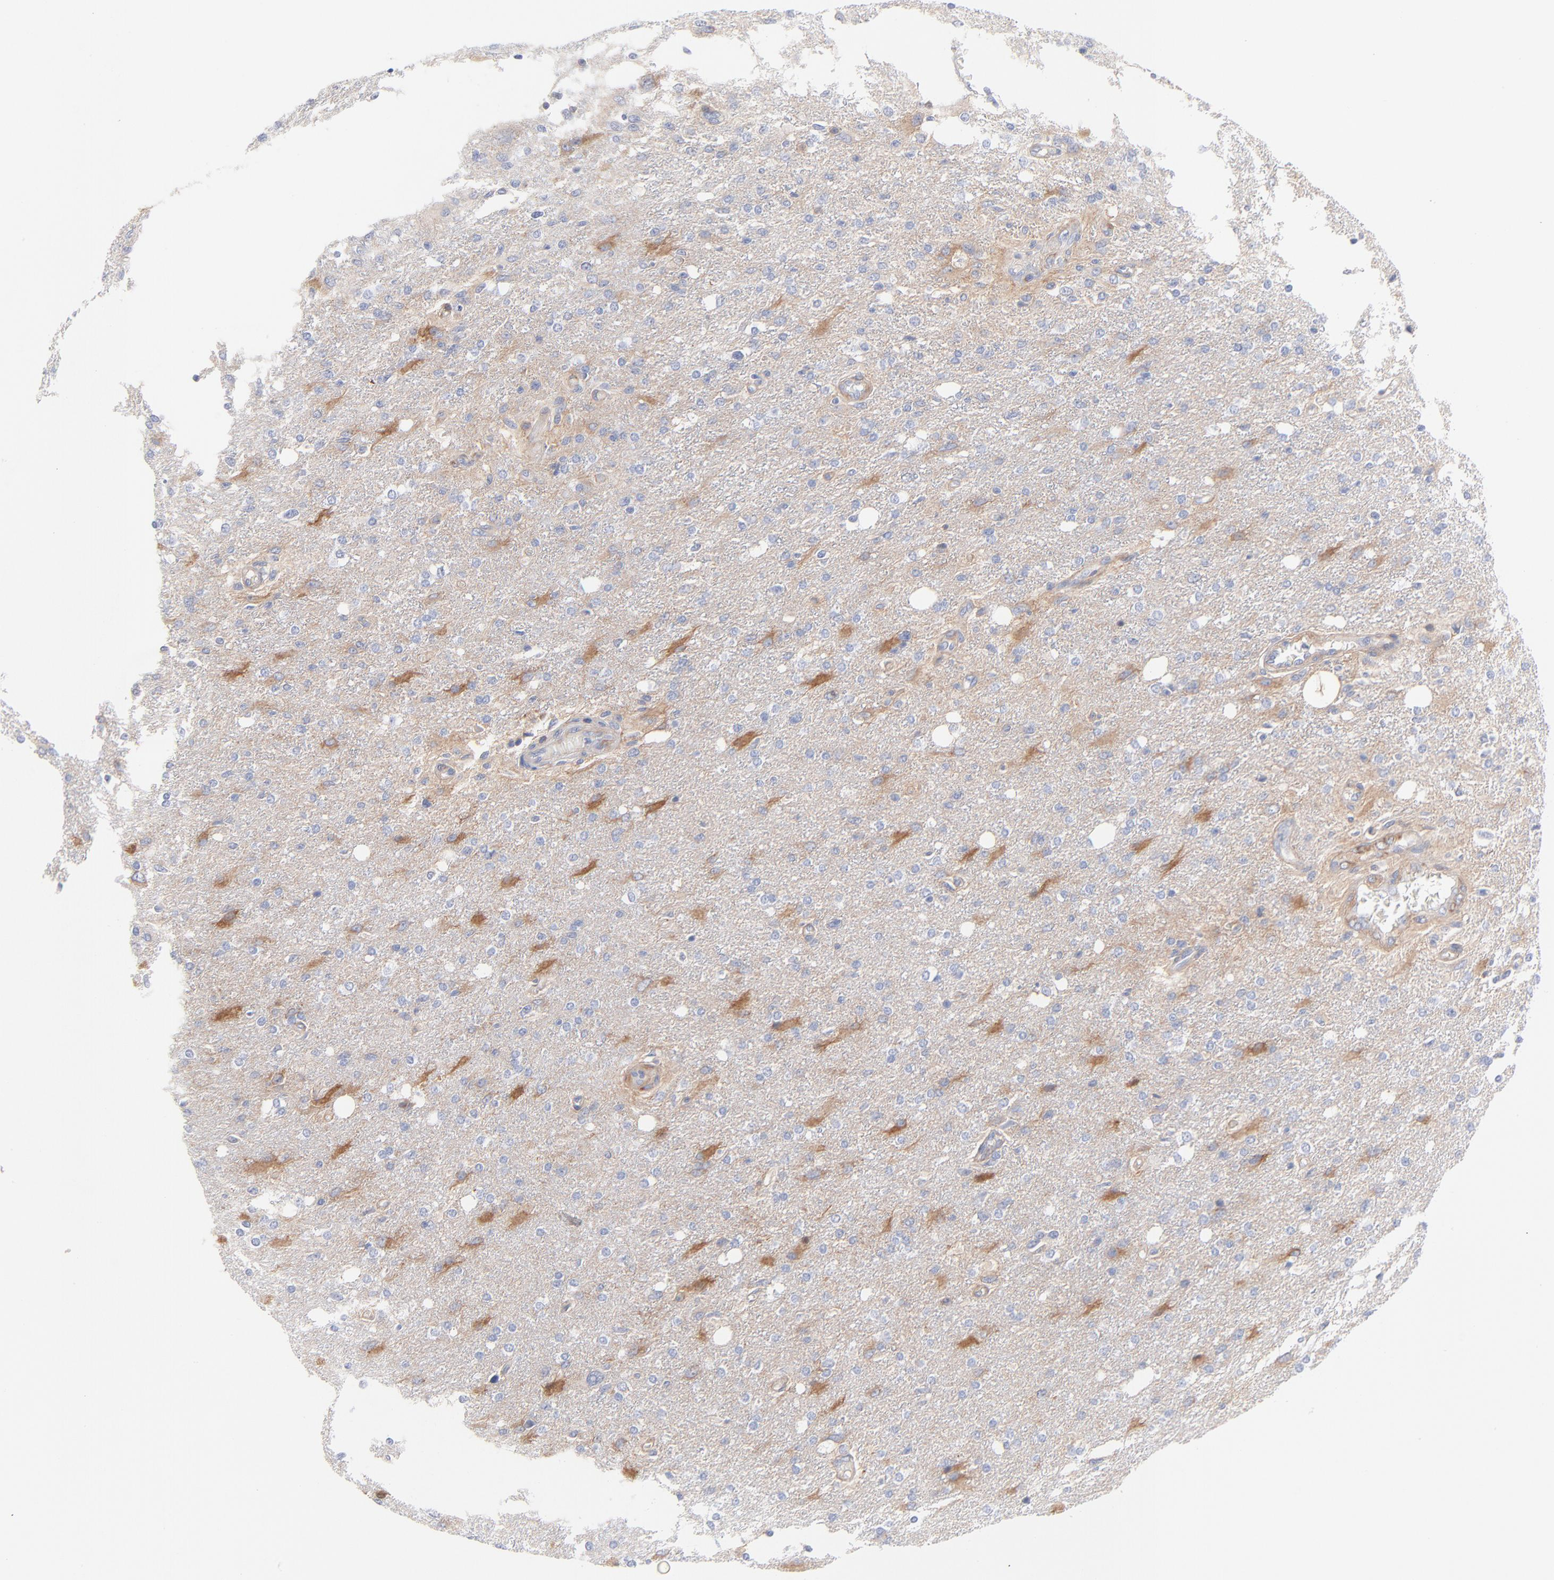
{"staining": {"intensity": "negative", "quantity": "none", "location": "none"}, "tissue": "glioma", "cell_type": "Tumor cells", "image_type": "cancer", "snomed": [{"axis": "morphology", "description": "Glioma, malignant, High grade"}, {"axis": "topography", "description": "Cerebral cortex"}], "caption": "IHC micrograph of neoplastic tissue: glioma stained with DAB reveals no significant protein staining in tumor cells.", "gene": "SEPTIN6", "patient": {"sex": "male", "age": 76}}